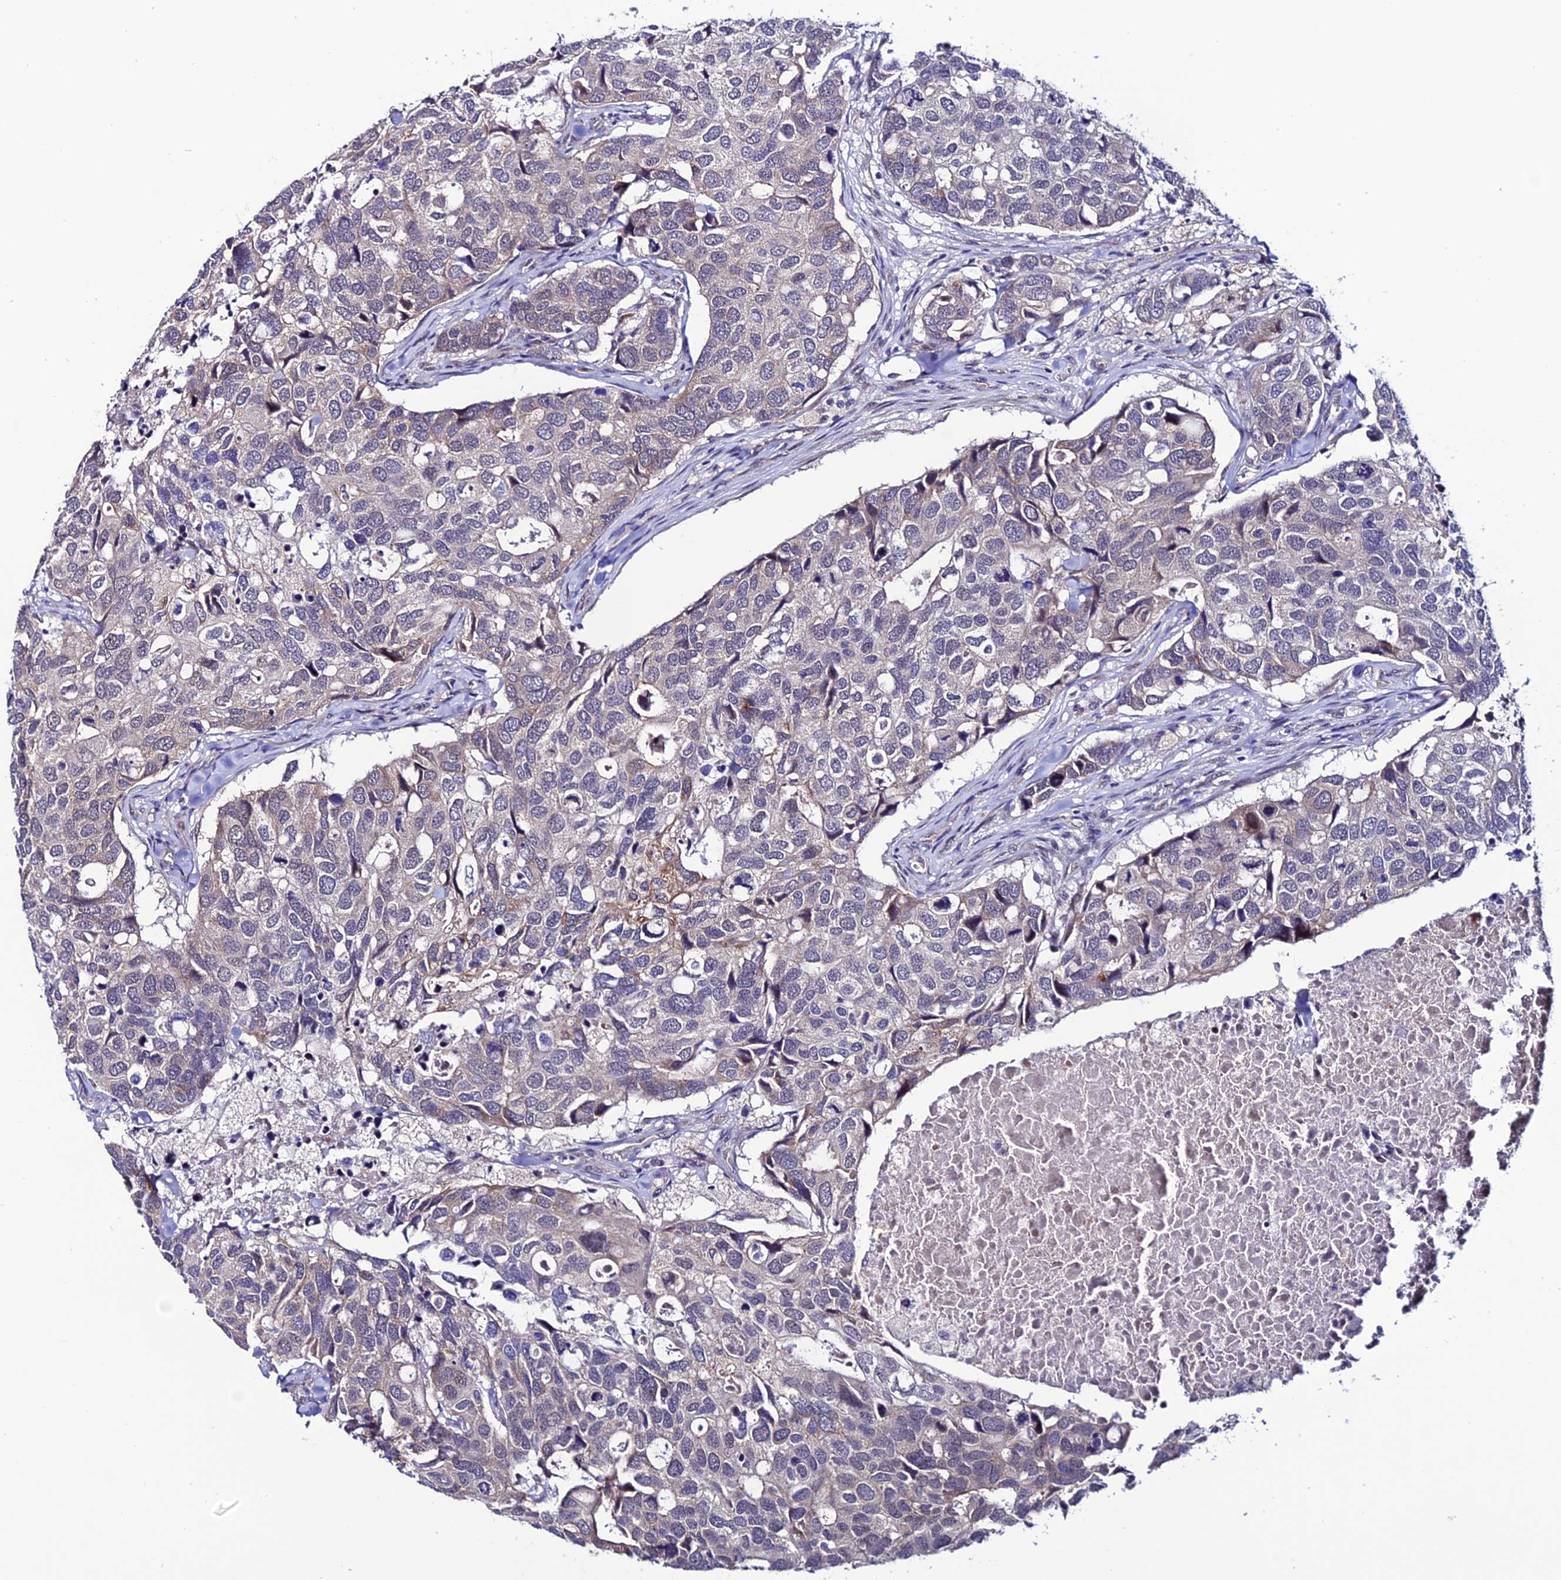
{"staining": {"intensity": "weak", "quantity": "<25%", "location": "cytoplasmic/membranous"}, "tissue": "breast cancer", "cell_type": "Tumor cells", "image_type": "cancer", "snomed": [{"axis": "morphology", "description": "Duct carcinoma"}, {"axis": "topography", "description": "Breast"}], "caption": "The micrograph demonstrates no significant expression in tumor cells of infiltrating ductal carcinoma (breast).", "gene": "FZD8", "patient": {"sex": "female", "age": 83}}